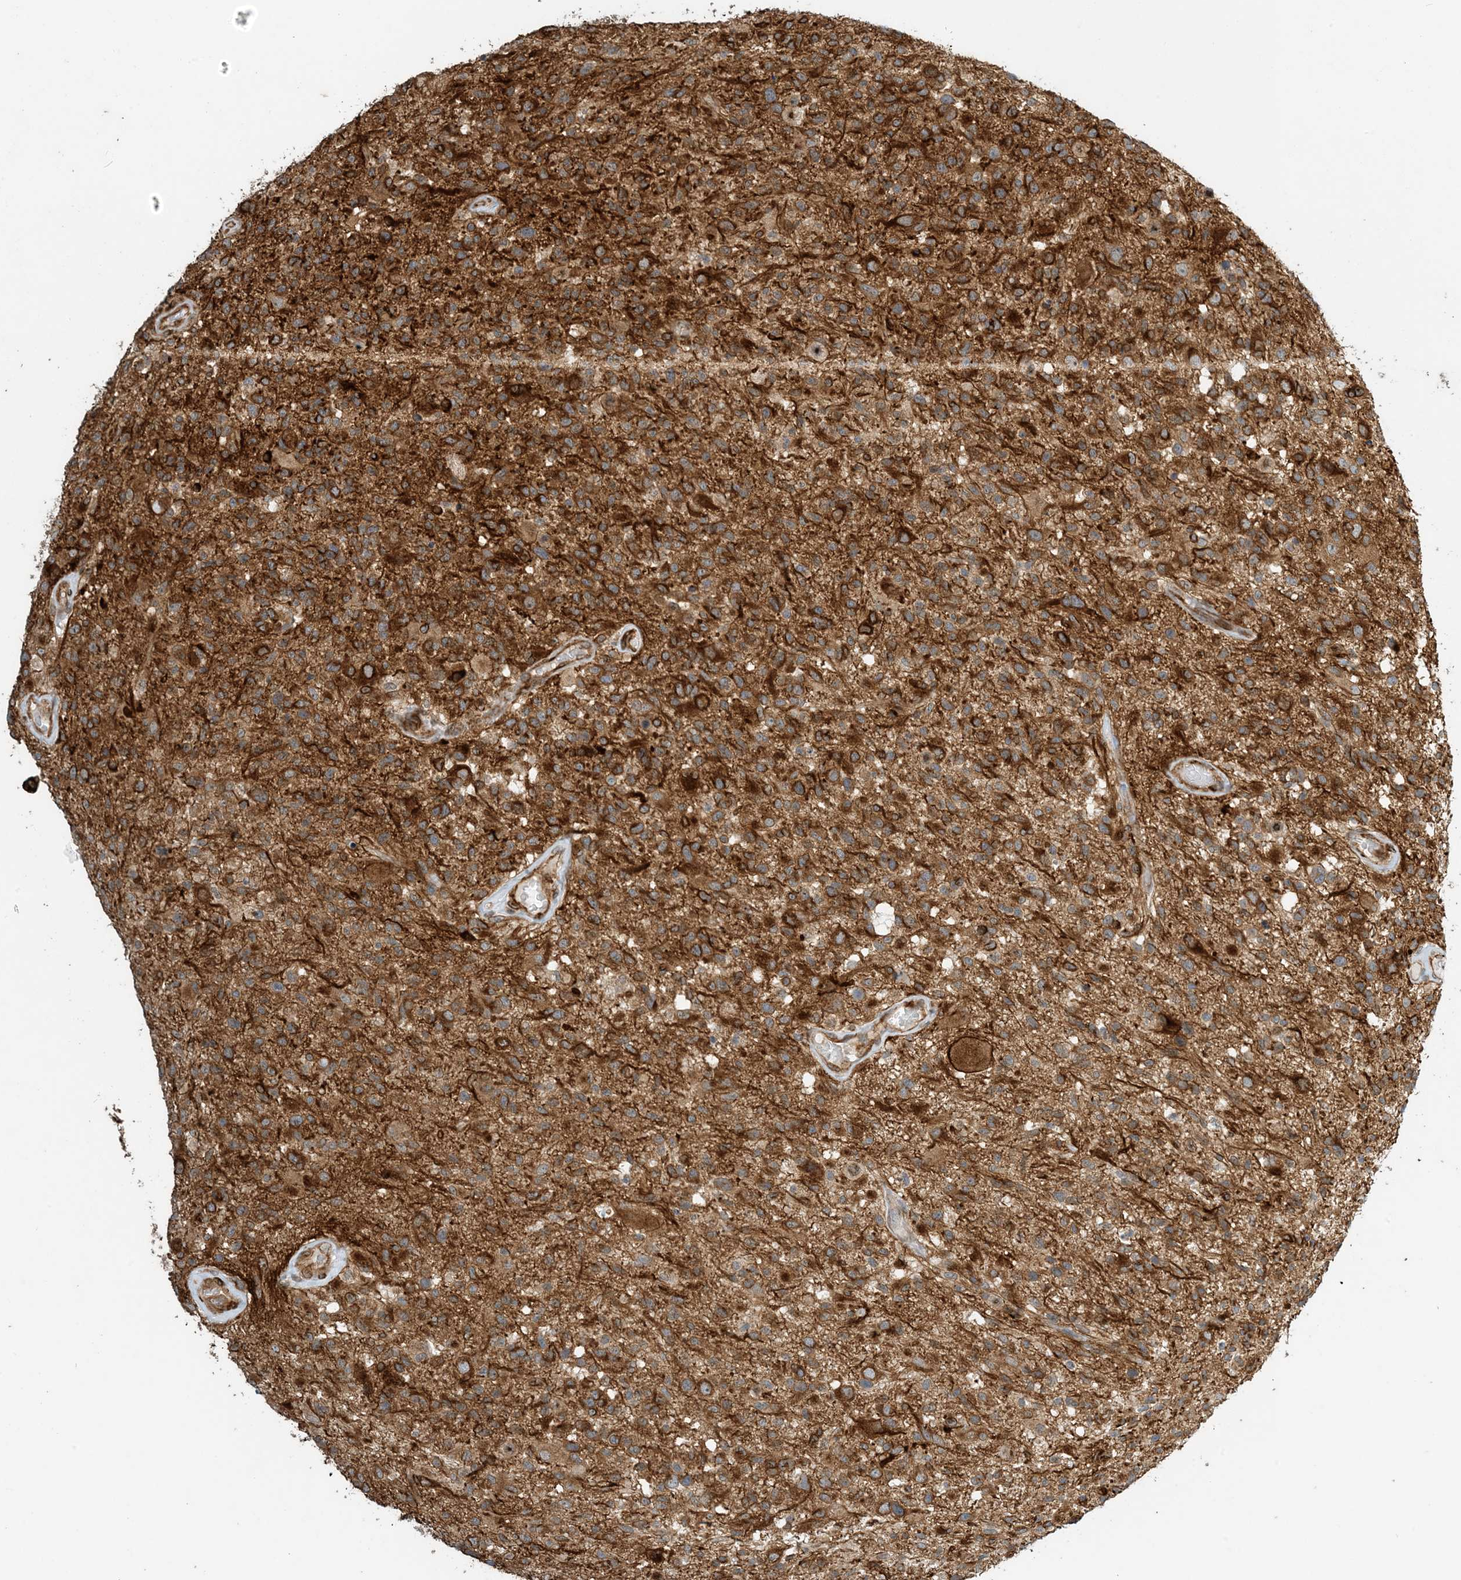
{"staining": {"intensity": "moderate", "quantity": ">75%", "location": "cytoplasmic/membranous"}, "tissue": "glioma", "cell_type": "Tumor cells", "image_type": "cancer", "snomed": [{"axis": "morphology", "description": "Glioma, malignant, High grade"}, {"axis": "morphology", "description": "Glioblastoma, NOS"}, {"axis": "topography", "description": "Brain"}], "caption": "This micrograph exhibits IHC staining of glioma, with medium moderate cytoplasmic/membranous positivity in approximately >75% of tumor cells.", "gene": "ZBTB3", "patient": {"sex": "male", "age": 60}}